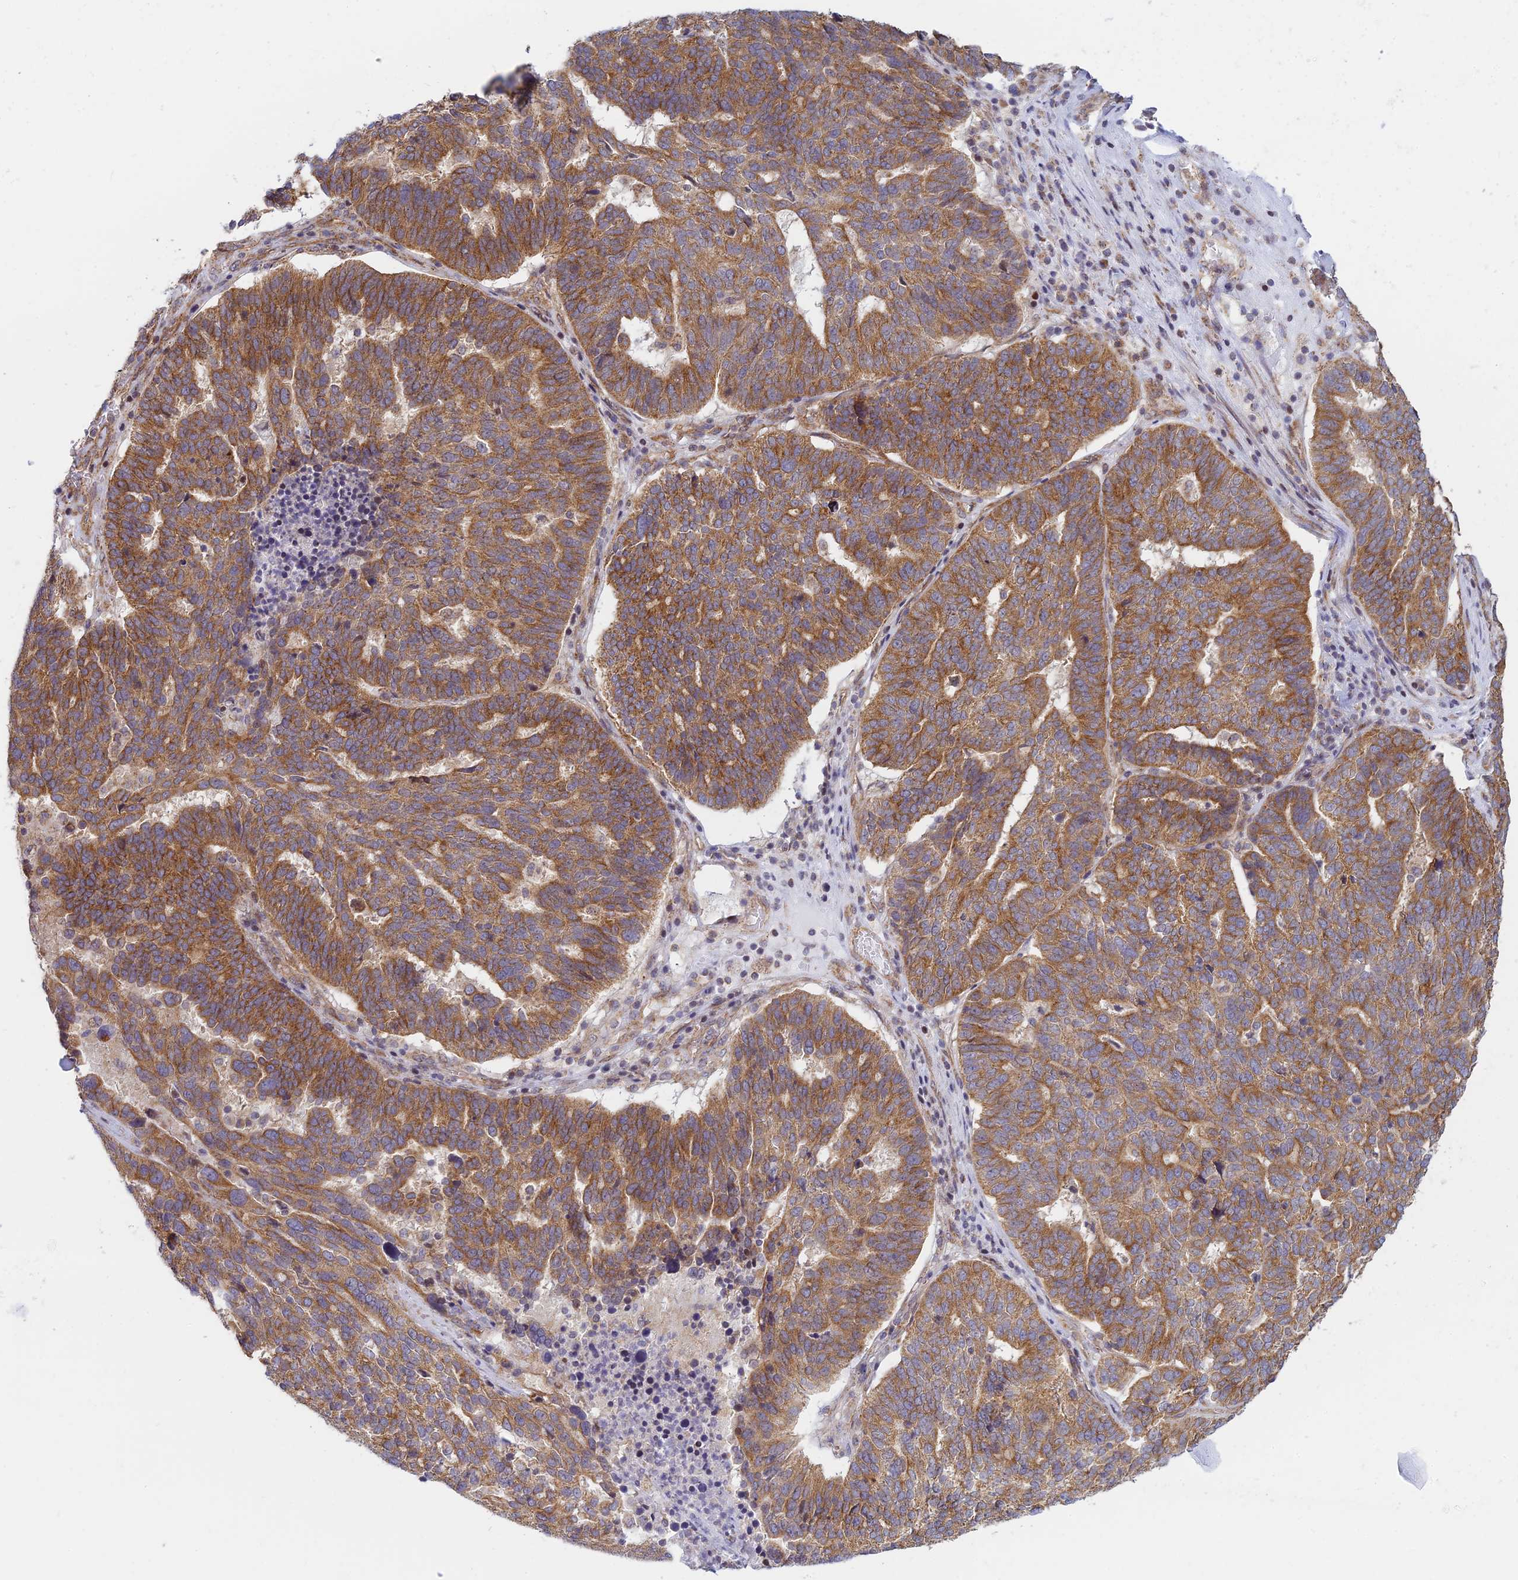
{"staining": {"intensity": "moderate", "quantity": ">75%", "location": "cytoplasmic/membranous"}, "tissue": "ovarian cancer", "cell_type": "Tumor cells", "image_type": "cancer", "snomed": [{"axis": "morphology", "description": "Cystadenocarcinoma, serous, NOS"}, {"axis": "topography", "description": "Ovary"}], "caption": "This is a micrograph of immunohistochemistry (IHC) staining of serous cystadenocarcinoma (ovarian), which shows moderate positivity in the cytoplasmic/membranous of tumor cells.", "gene": "HOOK2", "patient": {"sex": "female", "age": 59}}